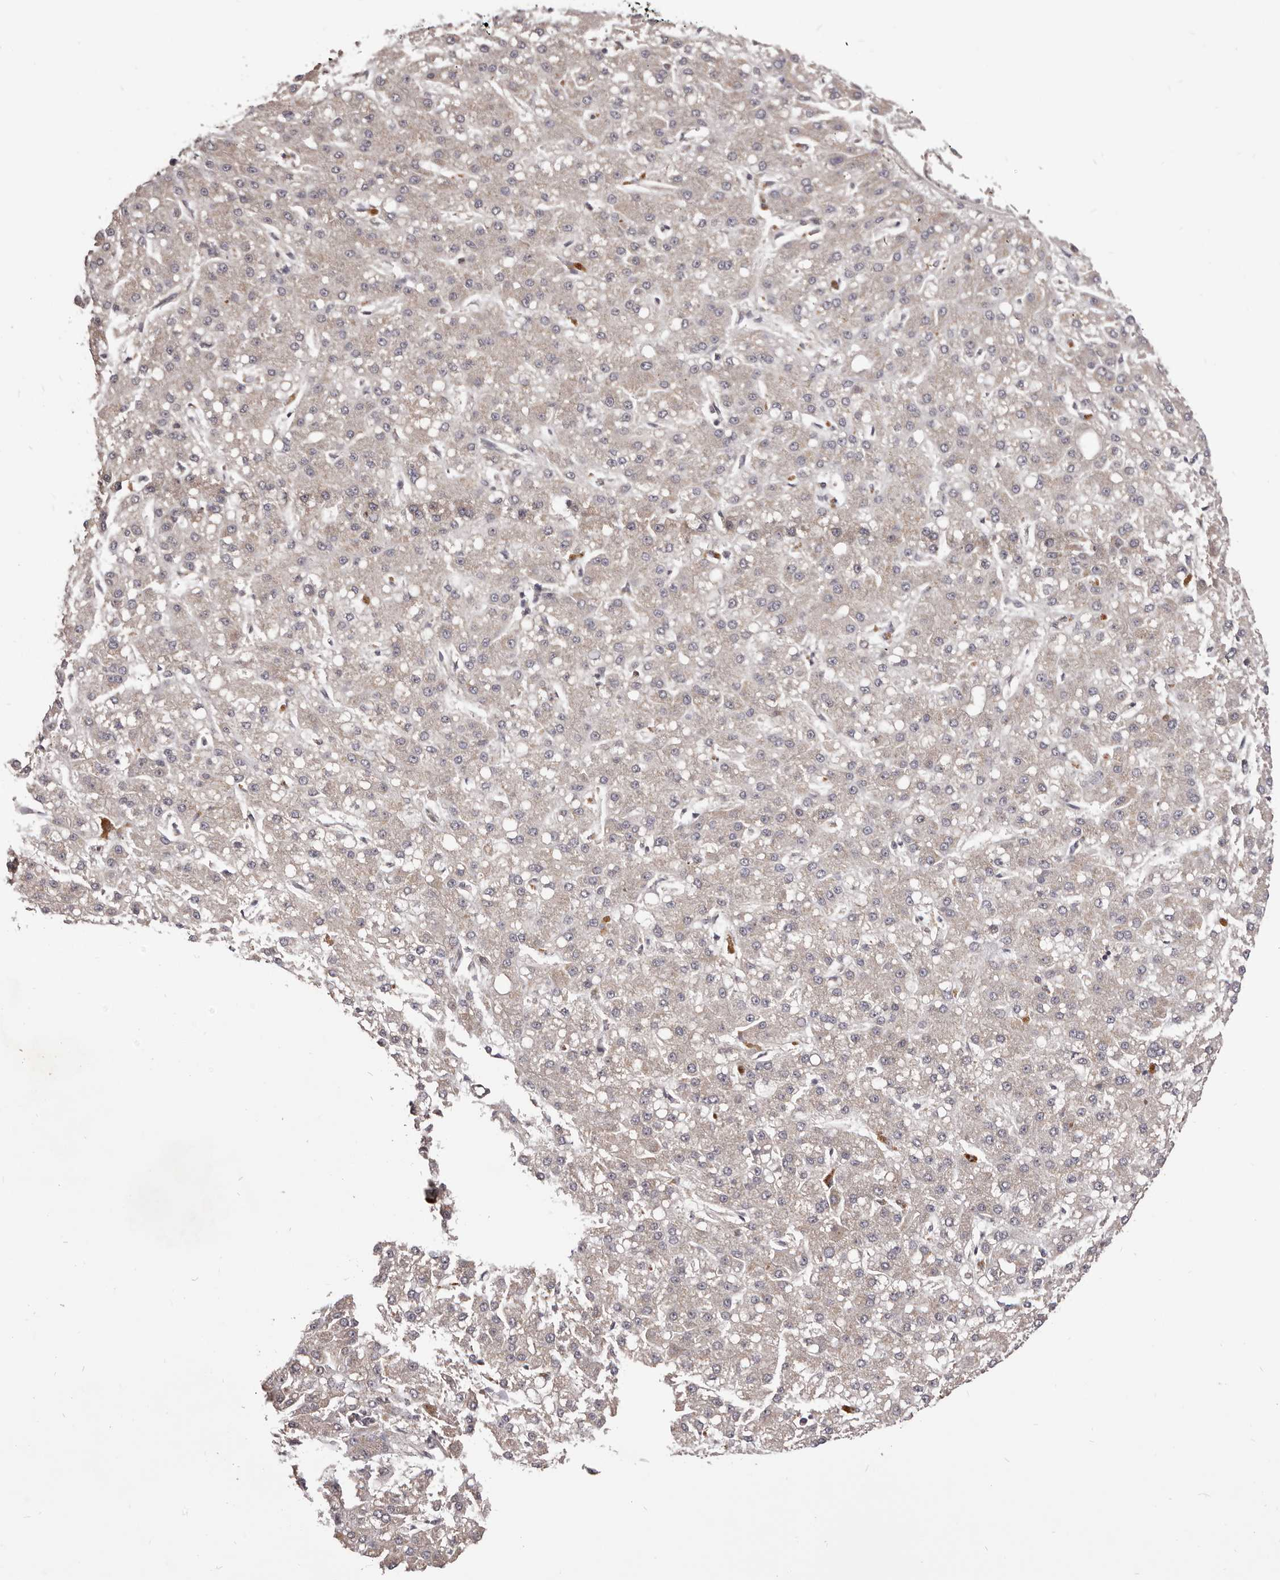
{"staining": {"intensity": "weak", "quantity": ">75%", "location": "cytoplasmic/membranous"}, "tissue": "liver cancer", "cell_type": "Tumor cells", "image_type": "cancer", "snomed": [{"axis": "morphology", "description": "Carcinoma, Hepatocellular, NOS"}, {"axis": "topography", "description": "Liver"}], "caption": "High-magnification brightfield microscopy of liver cancer (hepatocellular carcinoma) stained with DAB (brown) and counterstained with hematoxylin (blue). tumor cells exhibit weak cytoplasmic/membranous staining is seen in approximately>75% of cells. (Stains: DAB (3,3'-diaminobenzidine) in brown, nuclei in blue, Microscopy: brightfield microscopy at high magnification).", "gene": "MDP1", "patient": {"sex": "male", "age": 67}}